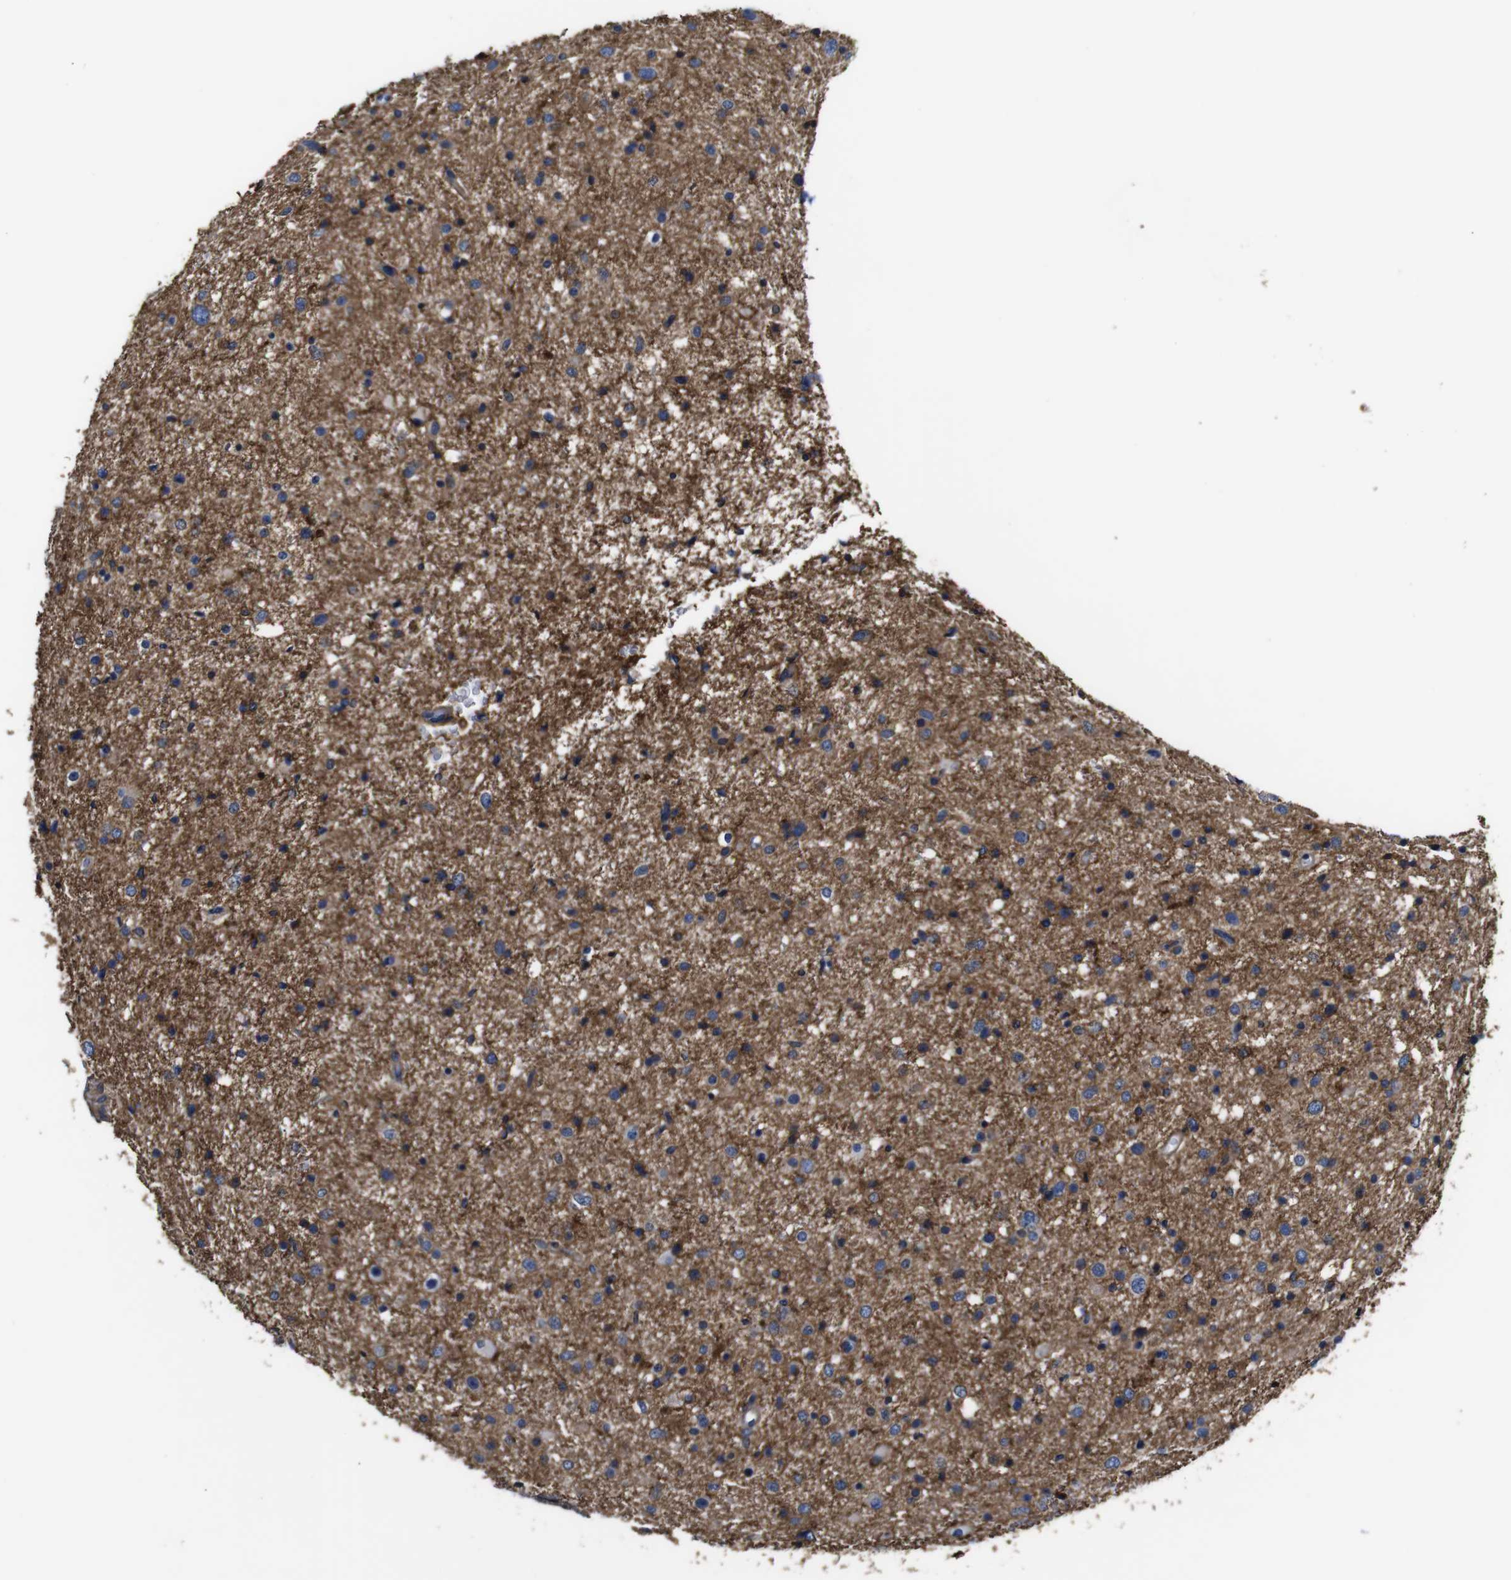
{"staining": {"intensity": "moderate", "quantity": "<25%", "location": "cytoplasmic/membranous"}, "tissue": "glioma", "cell_type": "Tumor cells", "image_type": "cancer", "snomed": [{"axis": "morphology", "description": "Glioma, malignant, Low grade"}, {"axis": "topography", "description": "Brain"}], "caption": "DAB immunohistochemical staining of human glioma reveals moderate cytoplasmic/membranous protein expression in about <25% of tumor cells. (IHC, brightfield microscopy, high magnification).", "gene": "PI4KA", "patient": {"sex": "female", "age": 37}}